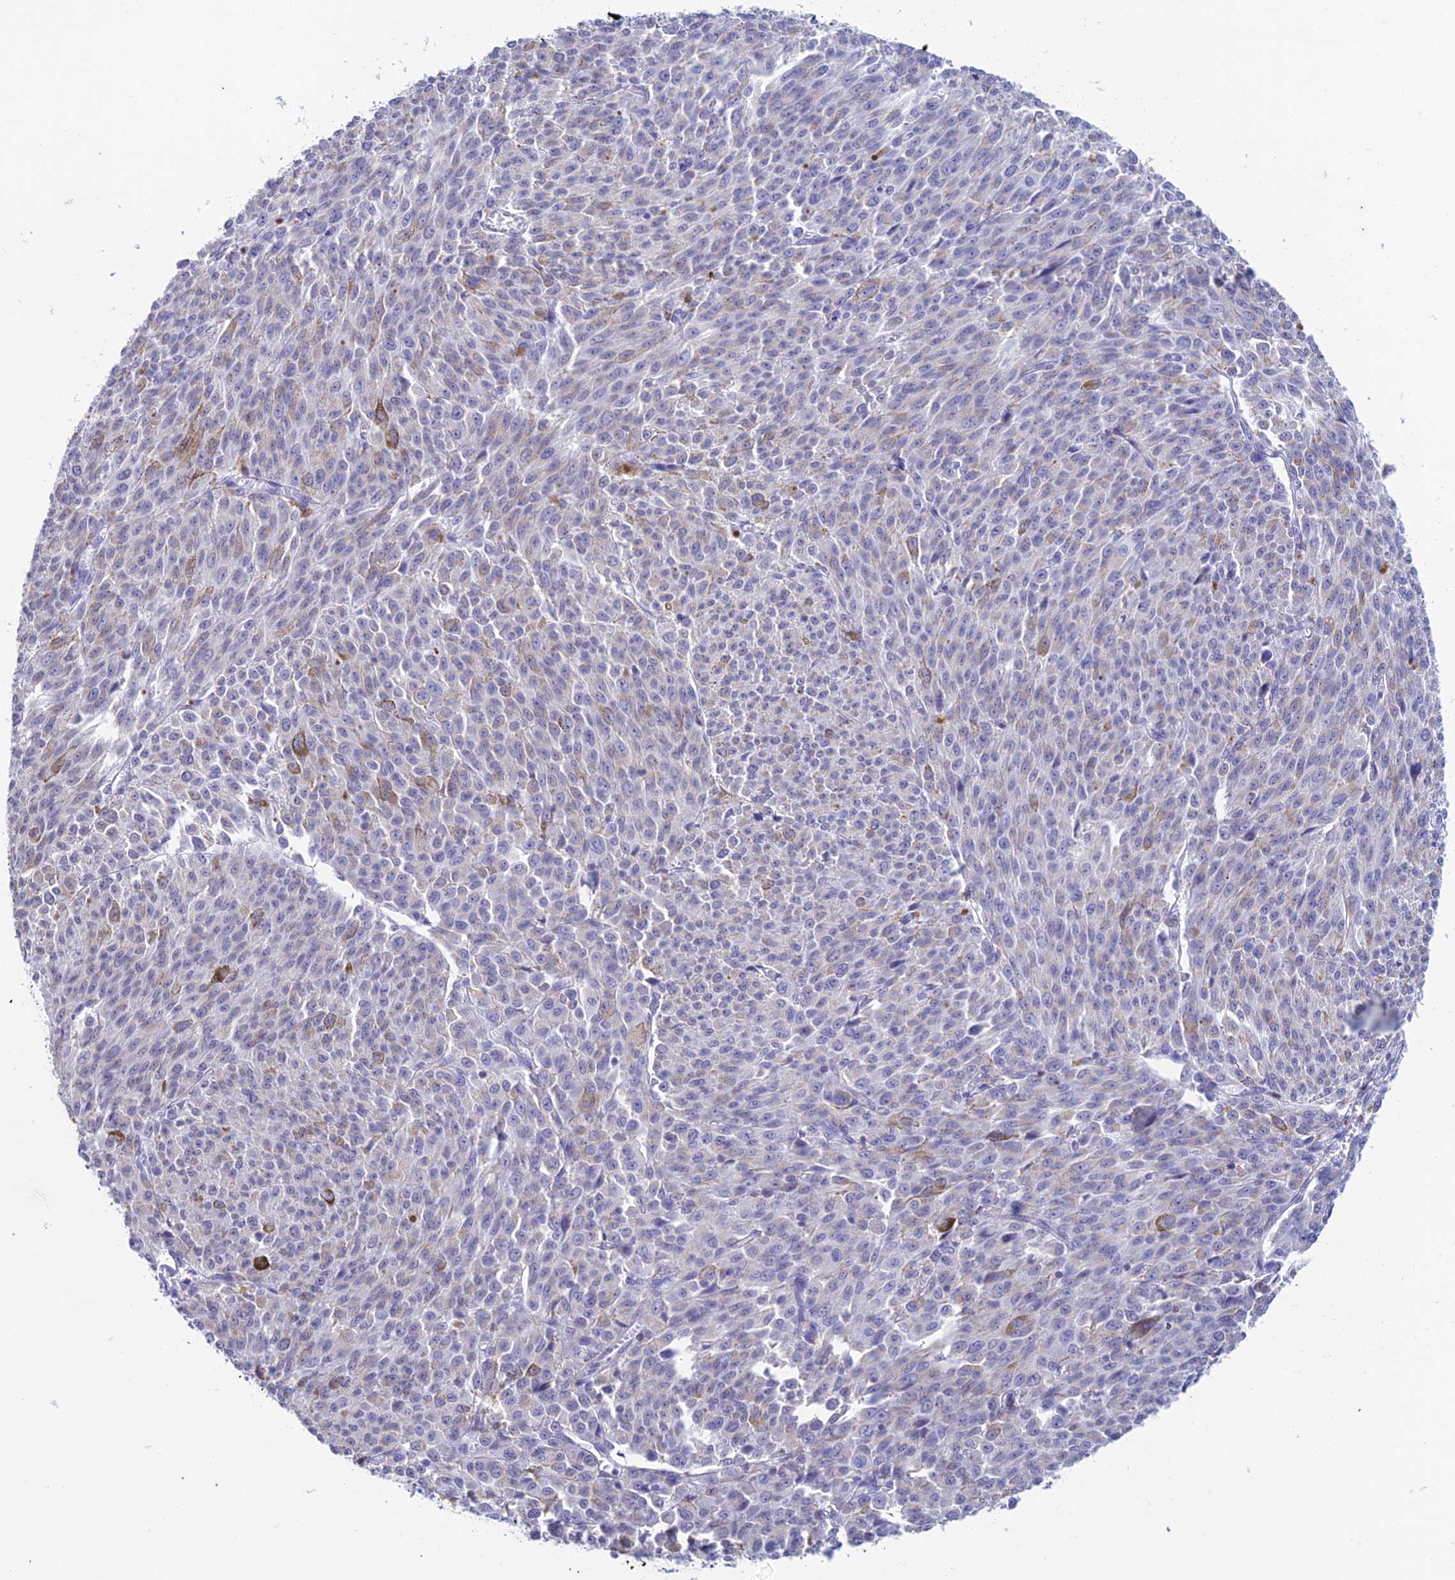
{"staining": {"intensity": "weak", "quantity": "<25%", "location": "cytoplasmic/membranous"}, "tissue": "melanoma", "cell_type": "Tumor cells", "image_type": "cancer", "snomed": [{"axis": "morphology", "description": "Malignant melanoma, NOS"}, {"axis": "topography", "description": "Skin"}], "caption": "Immunohistochemical staining of human malignant melanoma demonstrates no significant staining in tumor cells.", "gene": "FGF7", "patient": {"sex": "female", "age": 52}}